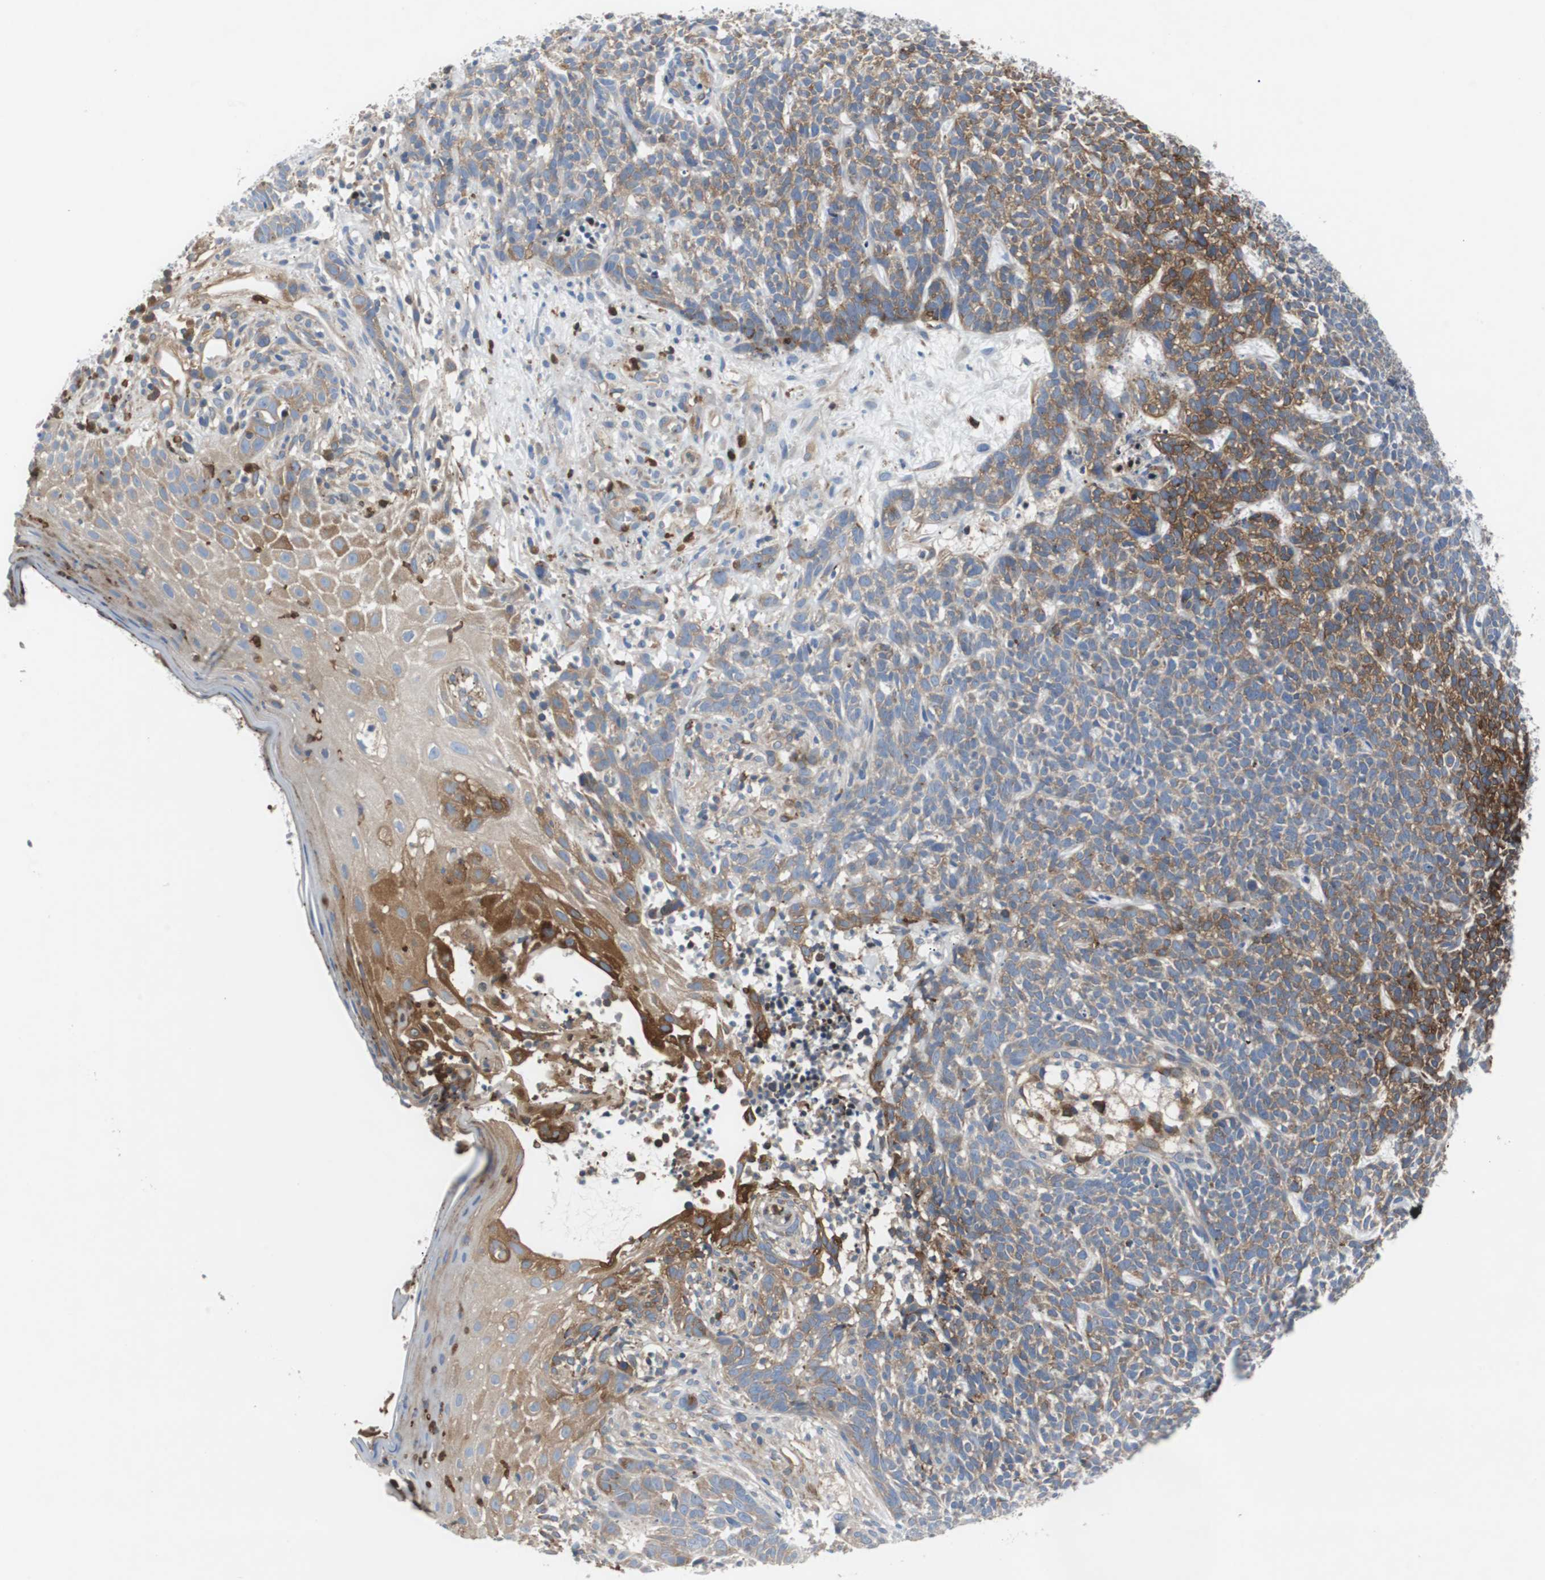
{"staining": {"intensity": "strong", "quantity": "25%-75%", "location": "cytoplasmic/membranous"}, "tissue": "skin cancer", "cell_type": "Tumor cells", "image_type": "cancer", "snomed": [{"axis": "morphology", "description": "Basal cell carcinoma"}, {"axis": "topography", "description": "Skin"}], "caption": "Immunohistochemical staining of human basal cell carcinoma (skin) exhibits high levels of strong cytoplasmic/membranous expression in approximately 25%-75% of tumor cells.", "gene": "GYS1", "patient": {"sex": "female", "age": 84}}